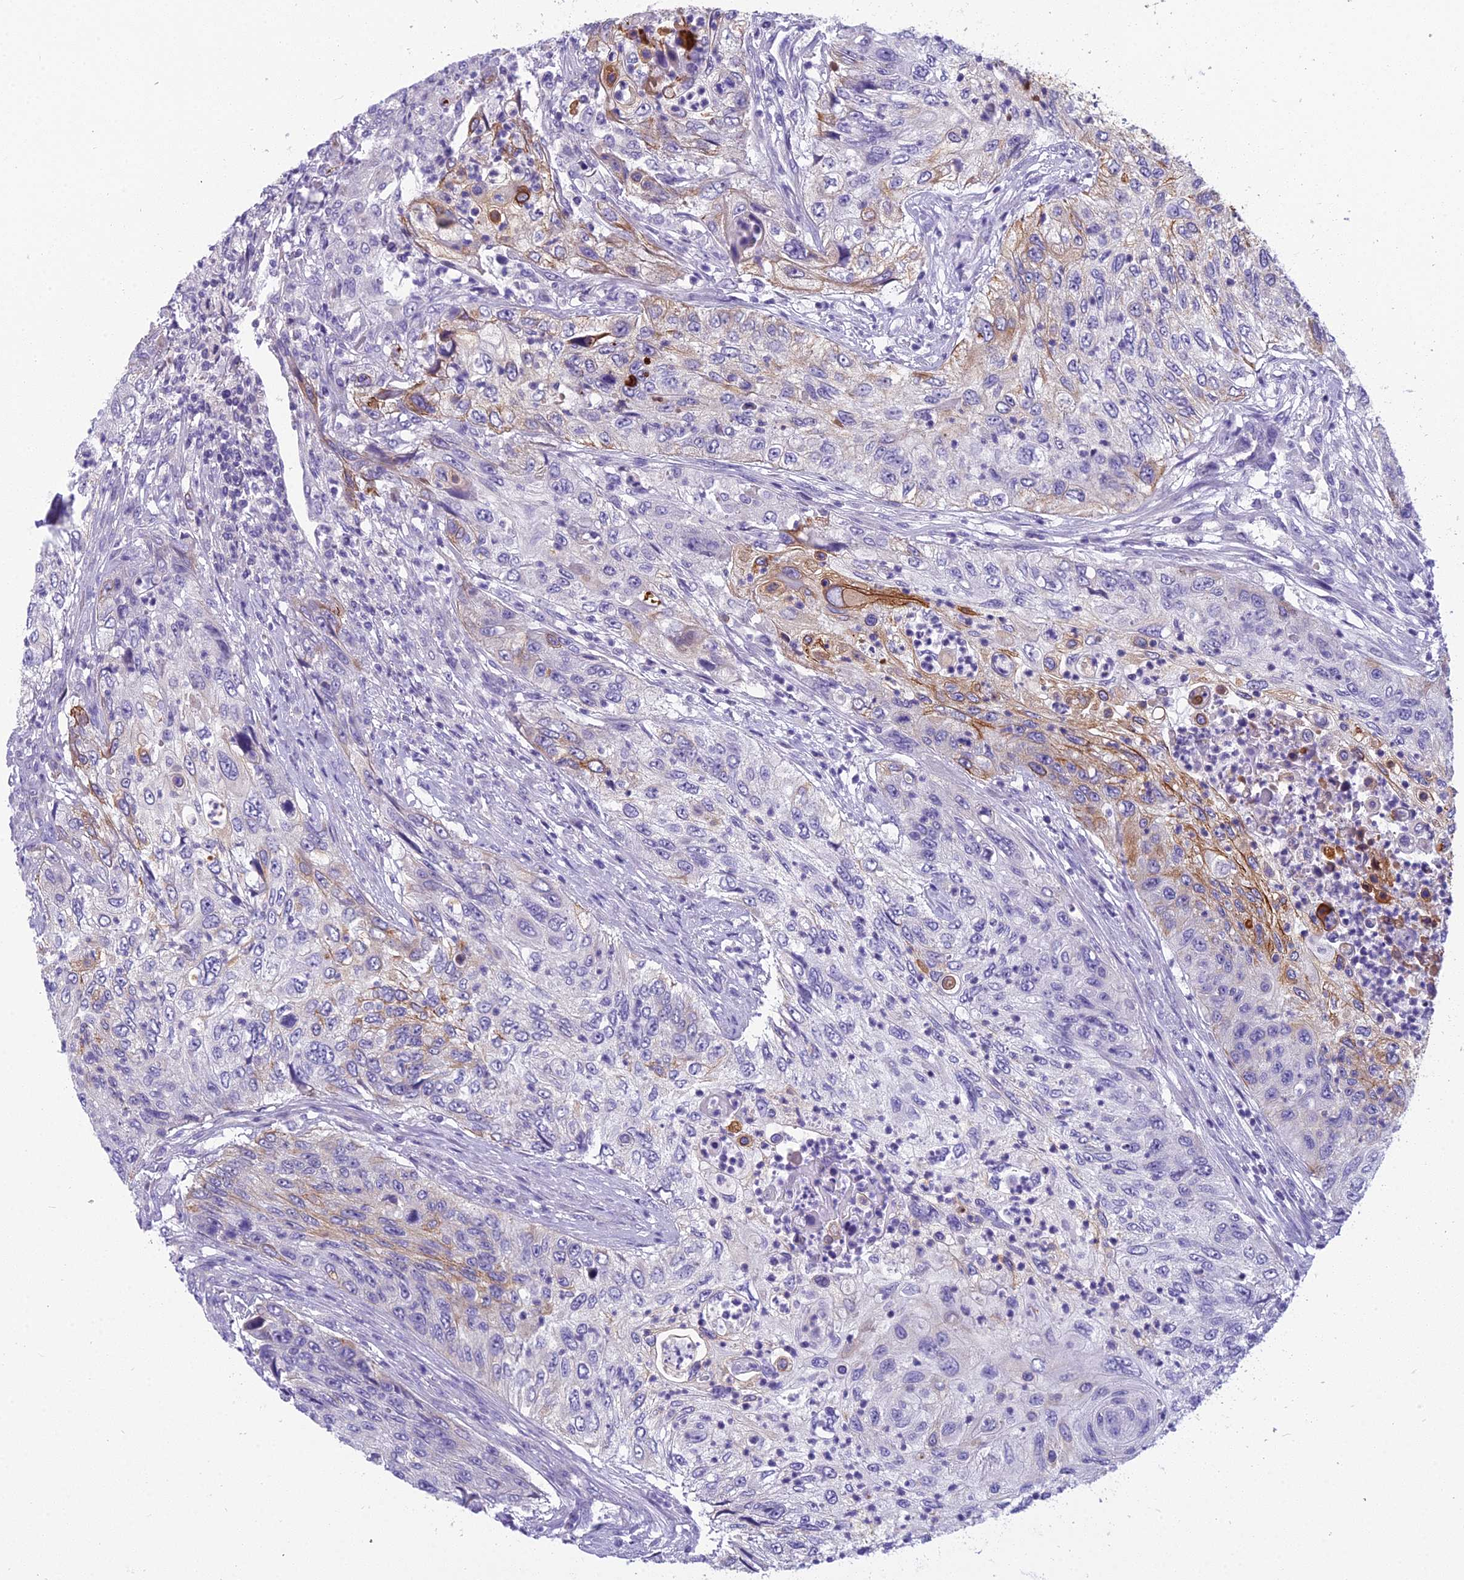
{"staining": {"intensity": "moderate", "quantity": "<25%", "location": "cytoplasmic/membranous"}, "tissue": "urothelial cancer", "cell_type": "Tumor cells", "image_type": "cancer", "snomed": [{"axis": "morphology", "description": "Urothelial carcinoma, High grade"}, {"axis": "topography", "description": "Urinary bladder"}], "caption": "This is an image of IHC staining of urothelial carcinoma (high-grade), which shows moderate positivity in the cytoplasmic/membranous of tumor cells.", "gene": "RBM41", "patient": {"sex": "female", "age": 60}}